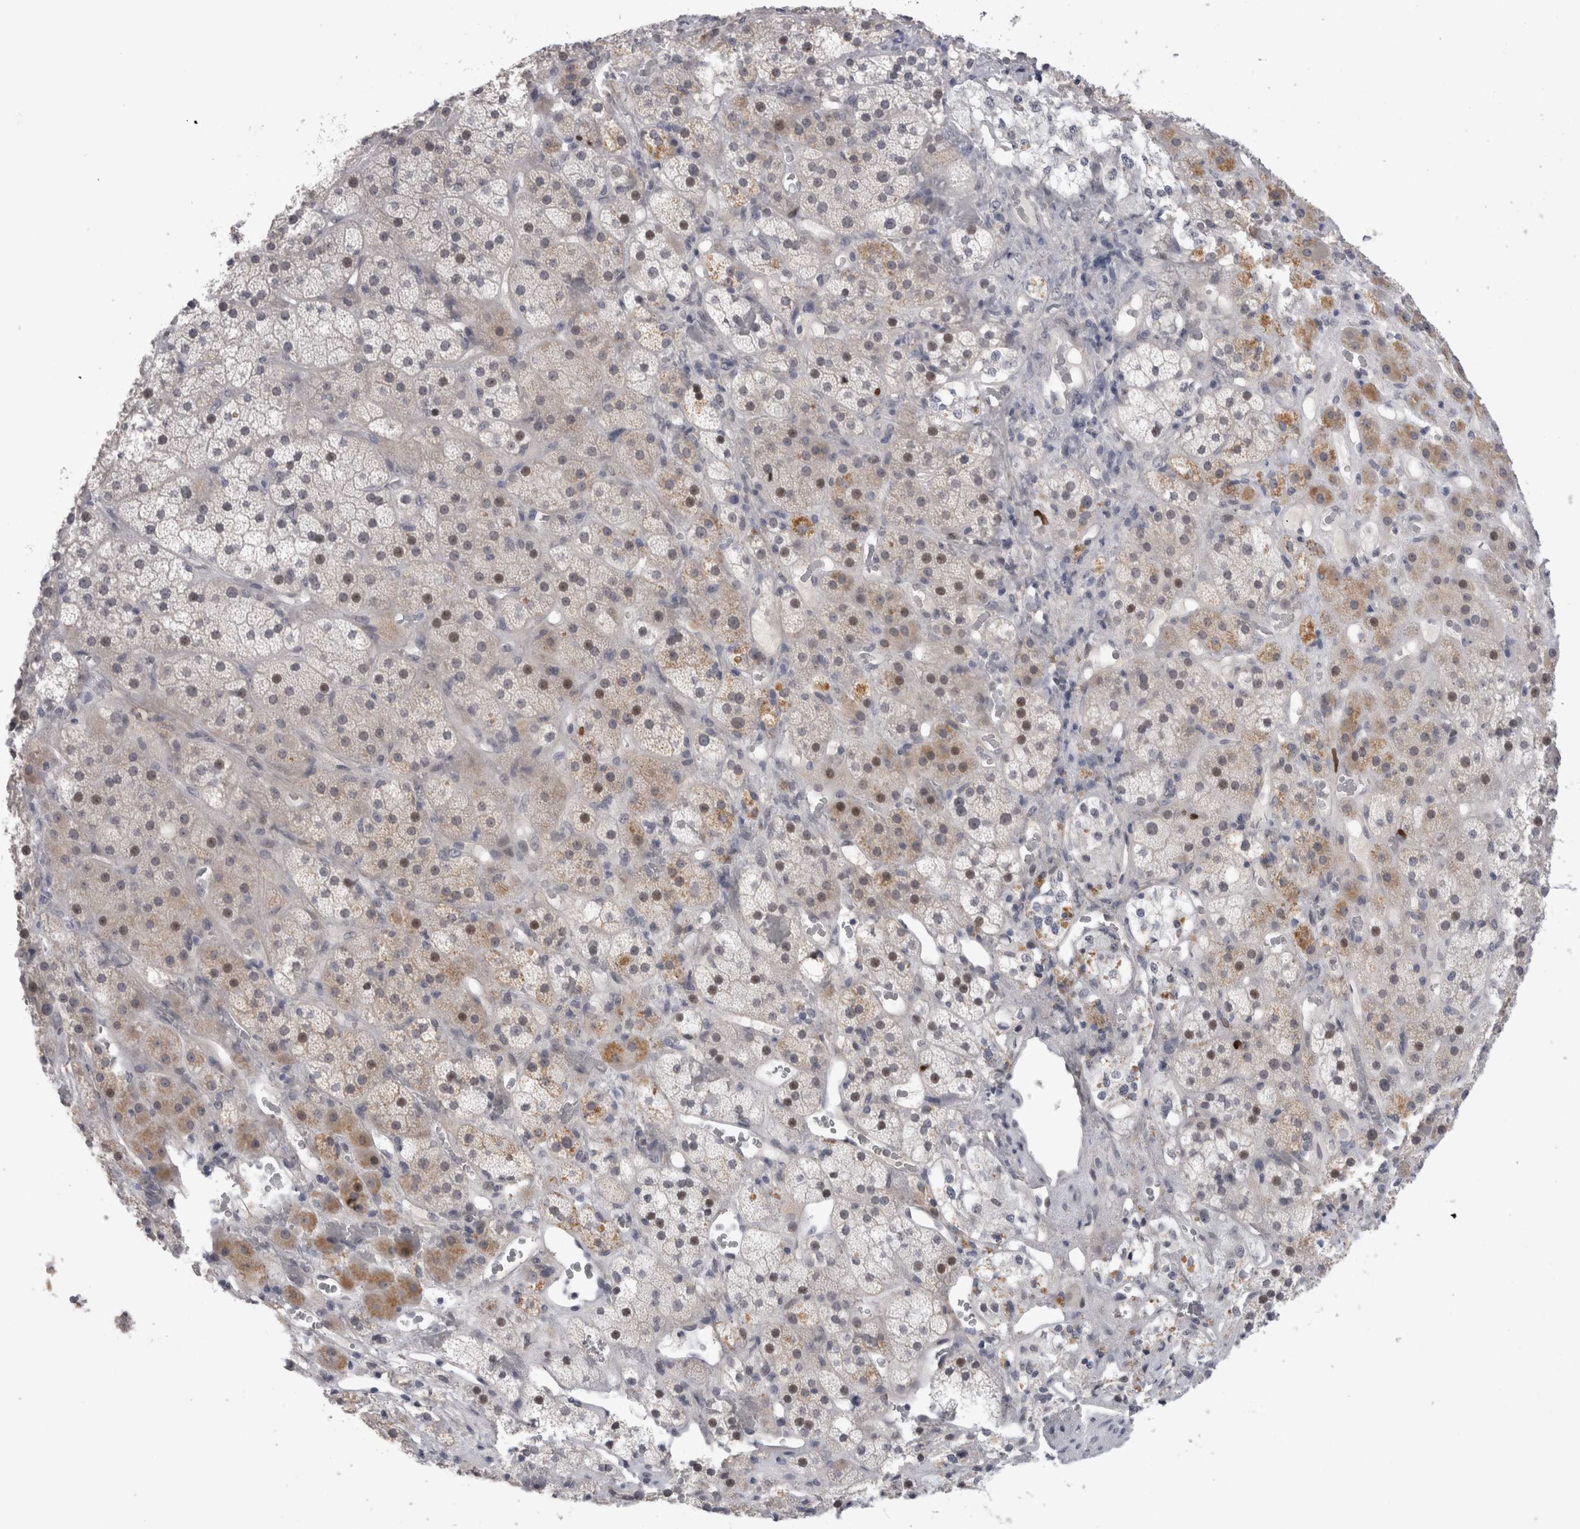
{"staining": {"intensity": "moderate", "quantity": "<25%", "location": "cytoplasmic/membranous,nuclear"}, "tissue": "adrenal gland", "cell_type": "Glandular cells", "image_type": "normal", "snomed": [{"axis": "morphology", "description": "Normal tissue, NOS"}, {"axis": "topography", "description": "Adrenal gland"}], "caption": "Immunohistochemistry photomicrograph of benign adrenal gland: adrenal gland stained using immunohistochemistry (IHC) displays low levels of moderate protein expression localized specifically in the cytoplasmic/membranous,nuclear of glandular cells, appearing as a cytoplasmic/membranous,nuclear brown color.", "gene": "KIF18B", "patient": {"sex": "male", "age": 57}}